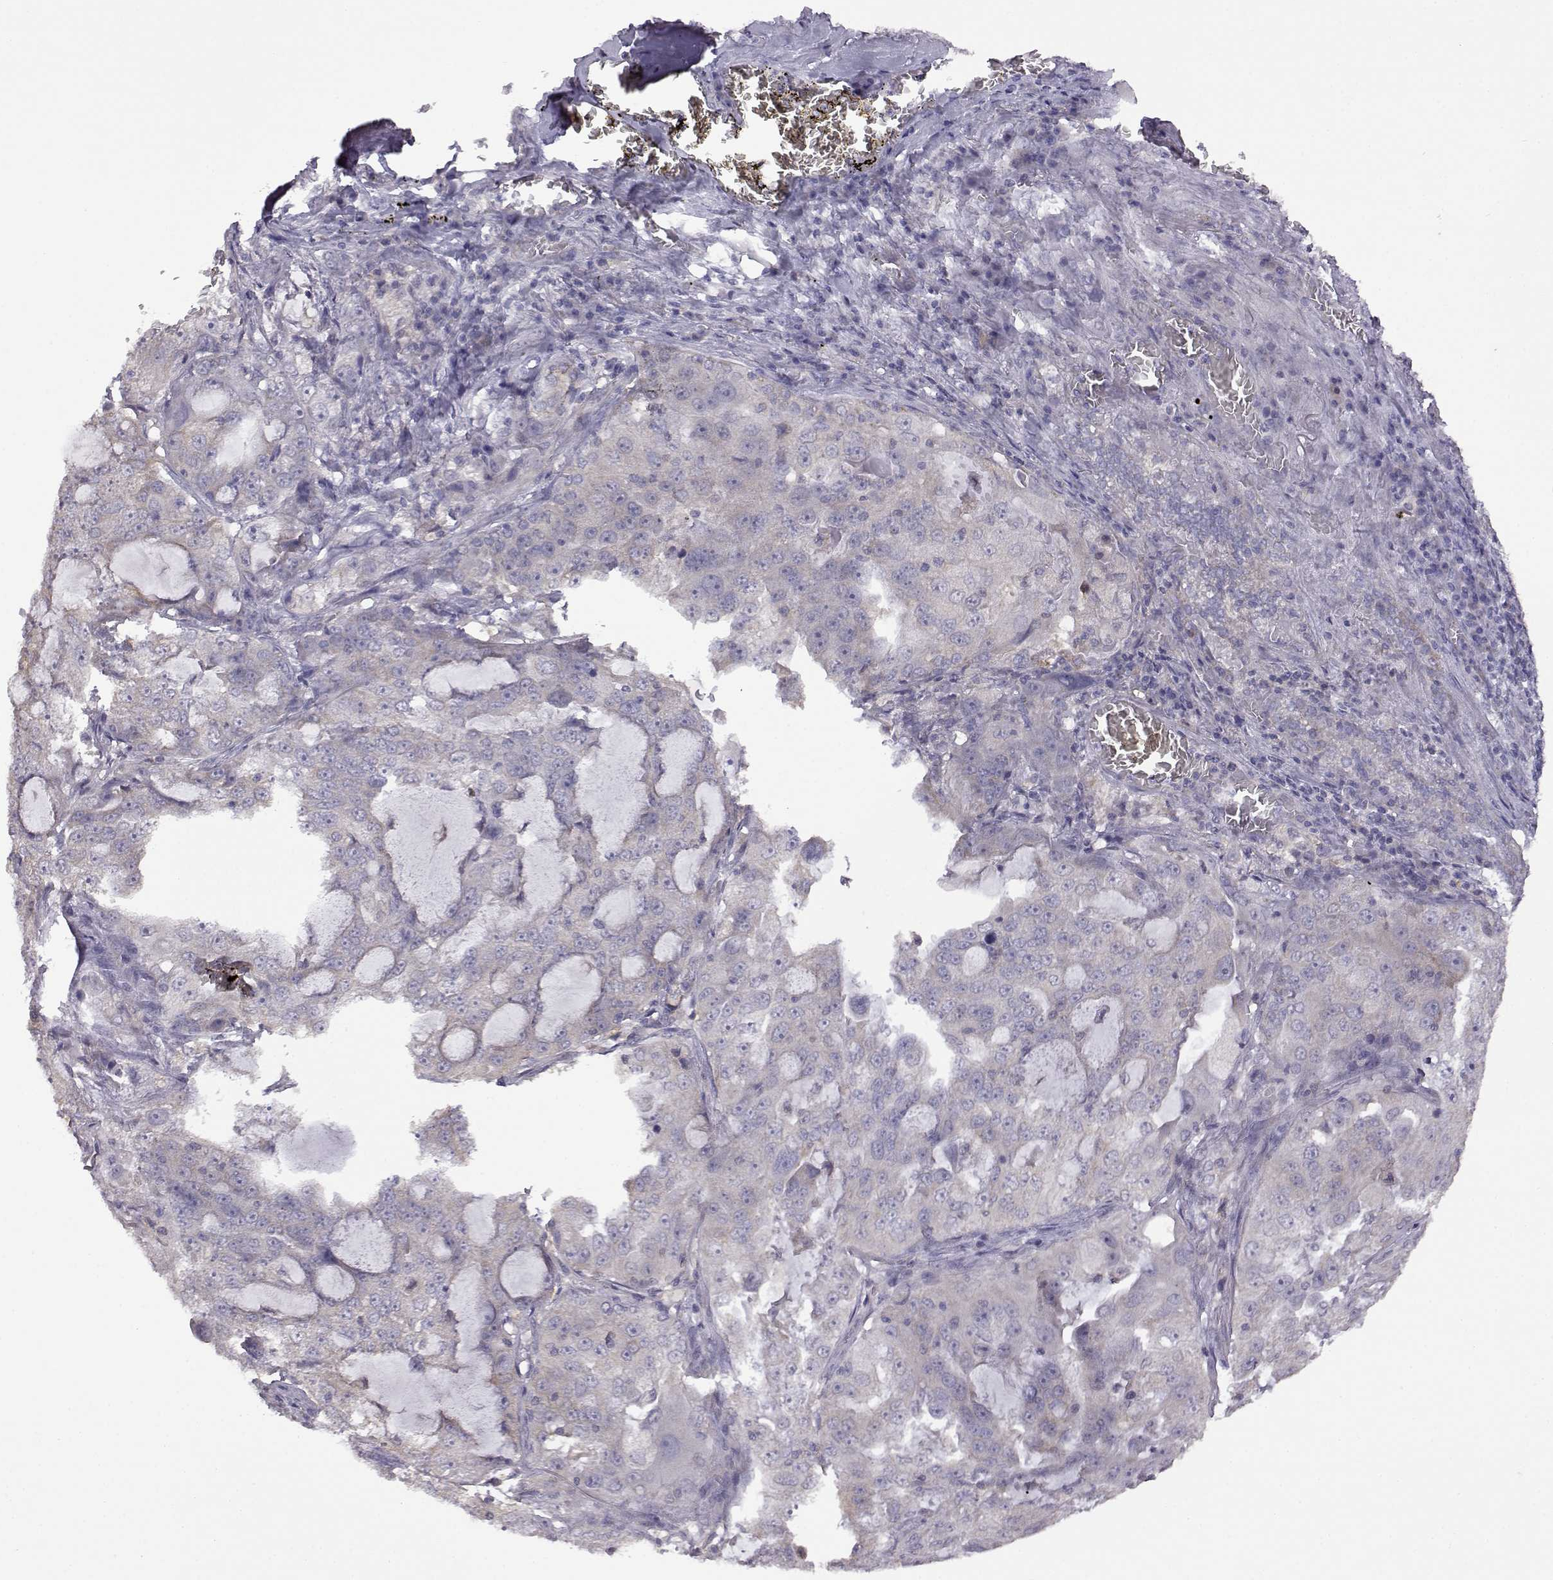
{"staining": {"intensity": "negative", "quantity": "none", "location": "none"}, "tissue": "lung cancer", "cell_type": "Tumor cells", "image_type": "cancer", "snomed": [{"axis": "morphology", "description": "Adenocarcinoma, NOS"}, {"axis": "topography", "description": "Lung"}], "caption": "A histopathology image of lung adenocarcinoma stained for a protein demonstrates no brown staining in tumor cells.", "gene": "VGF", "patient": {"sex": "female", "age": 61}}